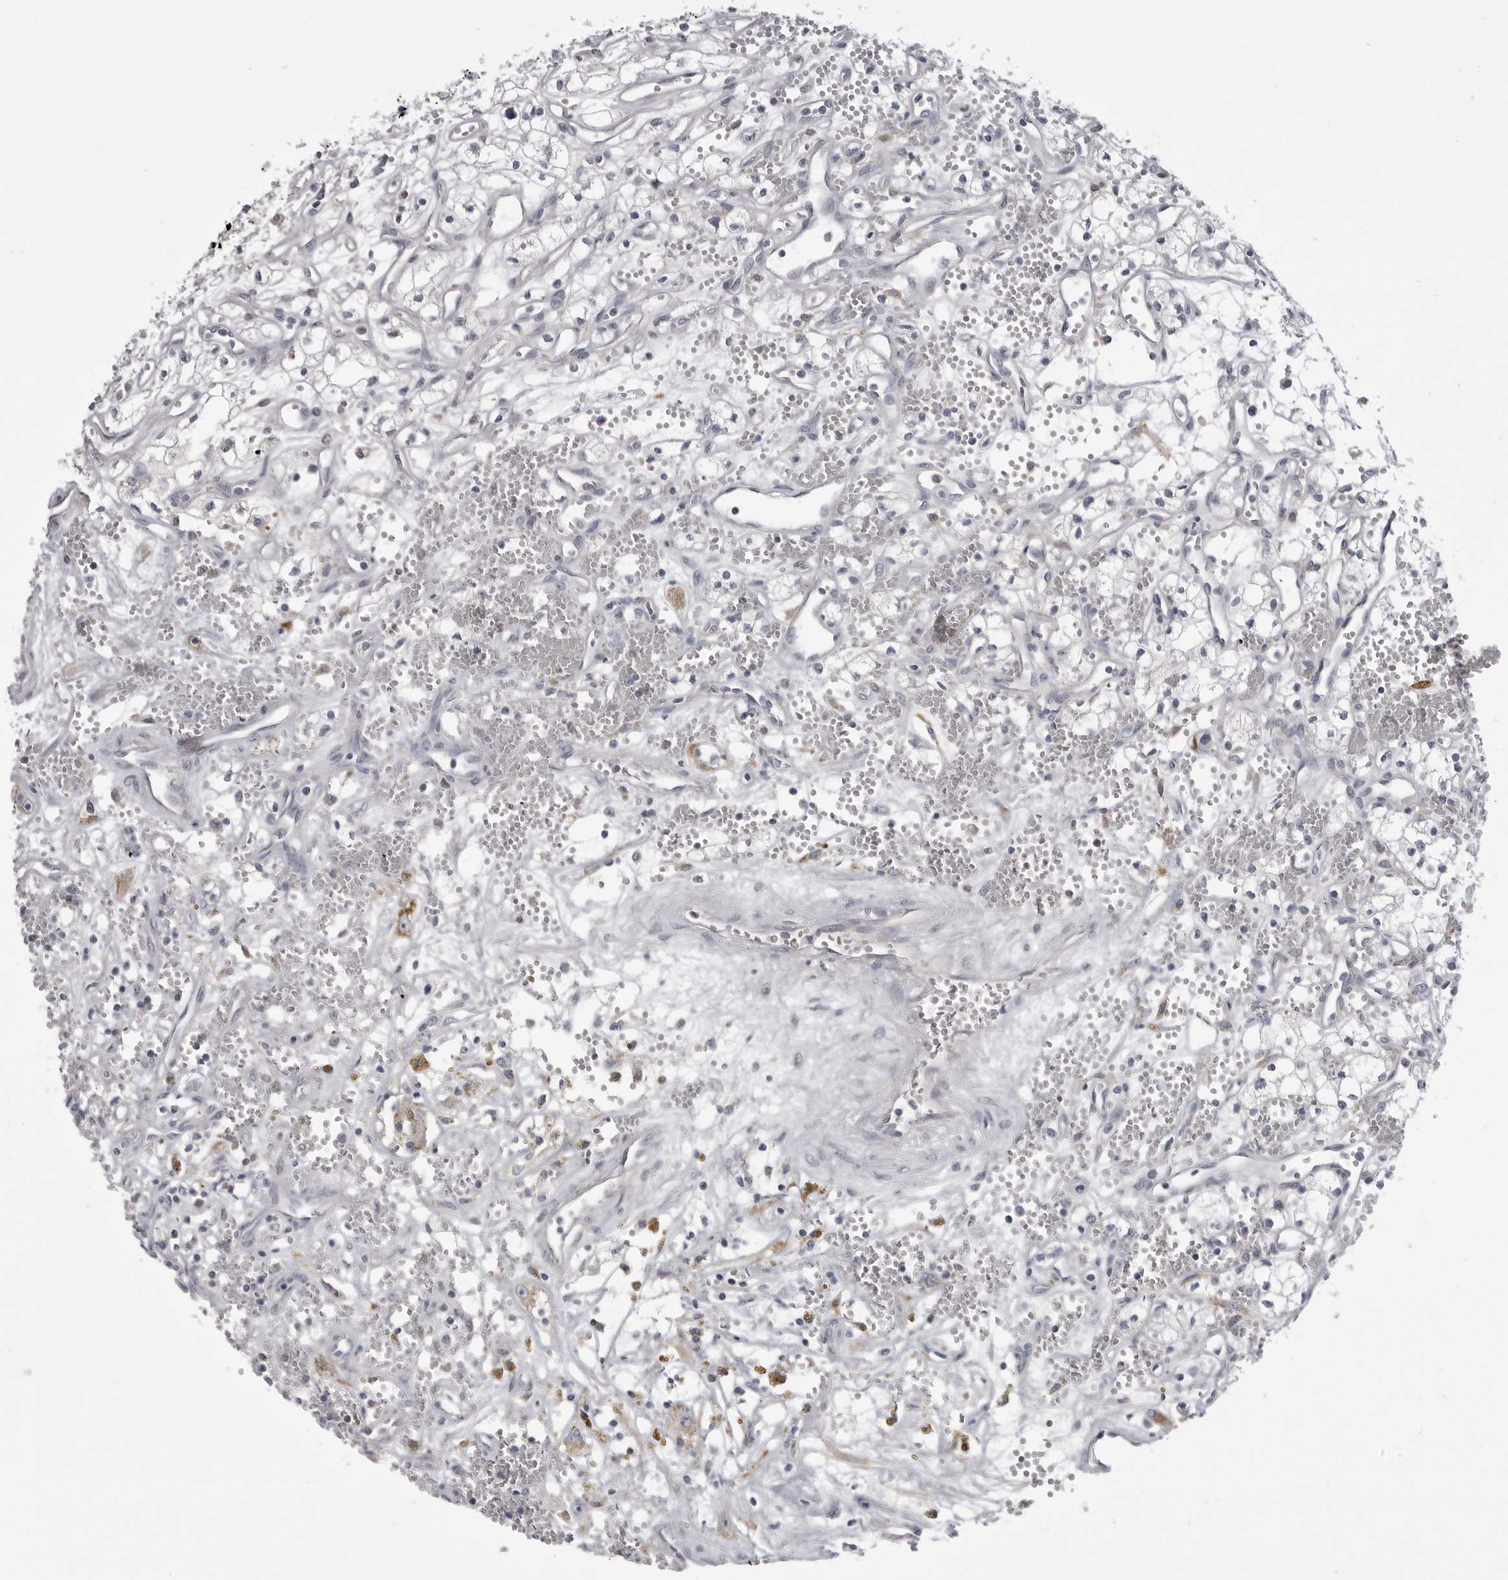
{"staining": {"intensity": "negative", "quantity": "none", "location": "none"}, "tissue": "renal cancer", "cell_type": "Tumor cells", "image_type": "cancer", "snomed": [{"axis": "morphology", "description": "Adenocarcinoma, NOS"}, {"axis": "topography", "description": "Kidney"}], "caption": "Protein analysis of renal cancer (adenocarcinoma) reveals no significant positivity in tumor cells.", "gene": "FKBP2", "patient": {"sex": "male", "age": 59}}